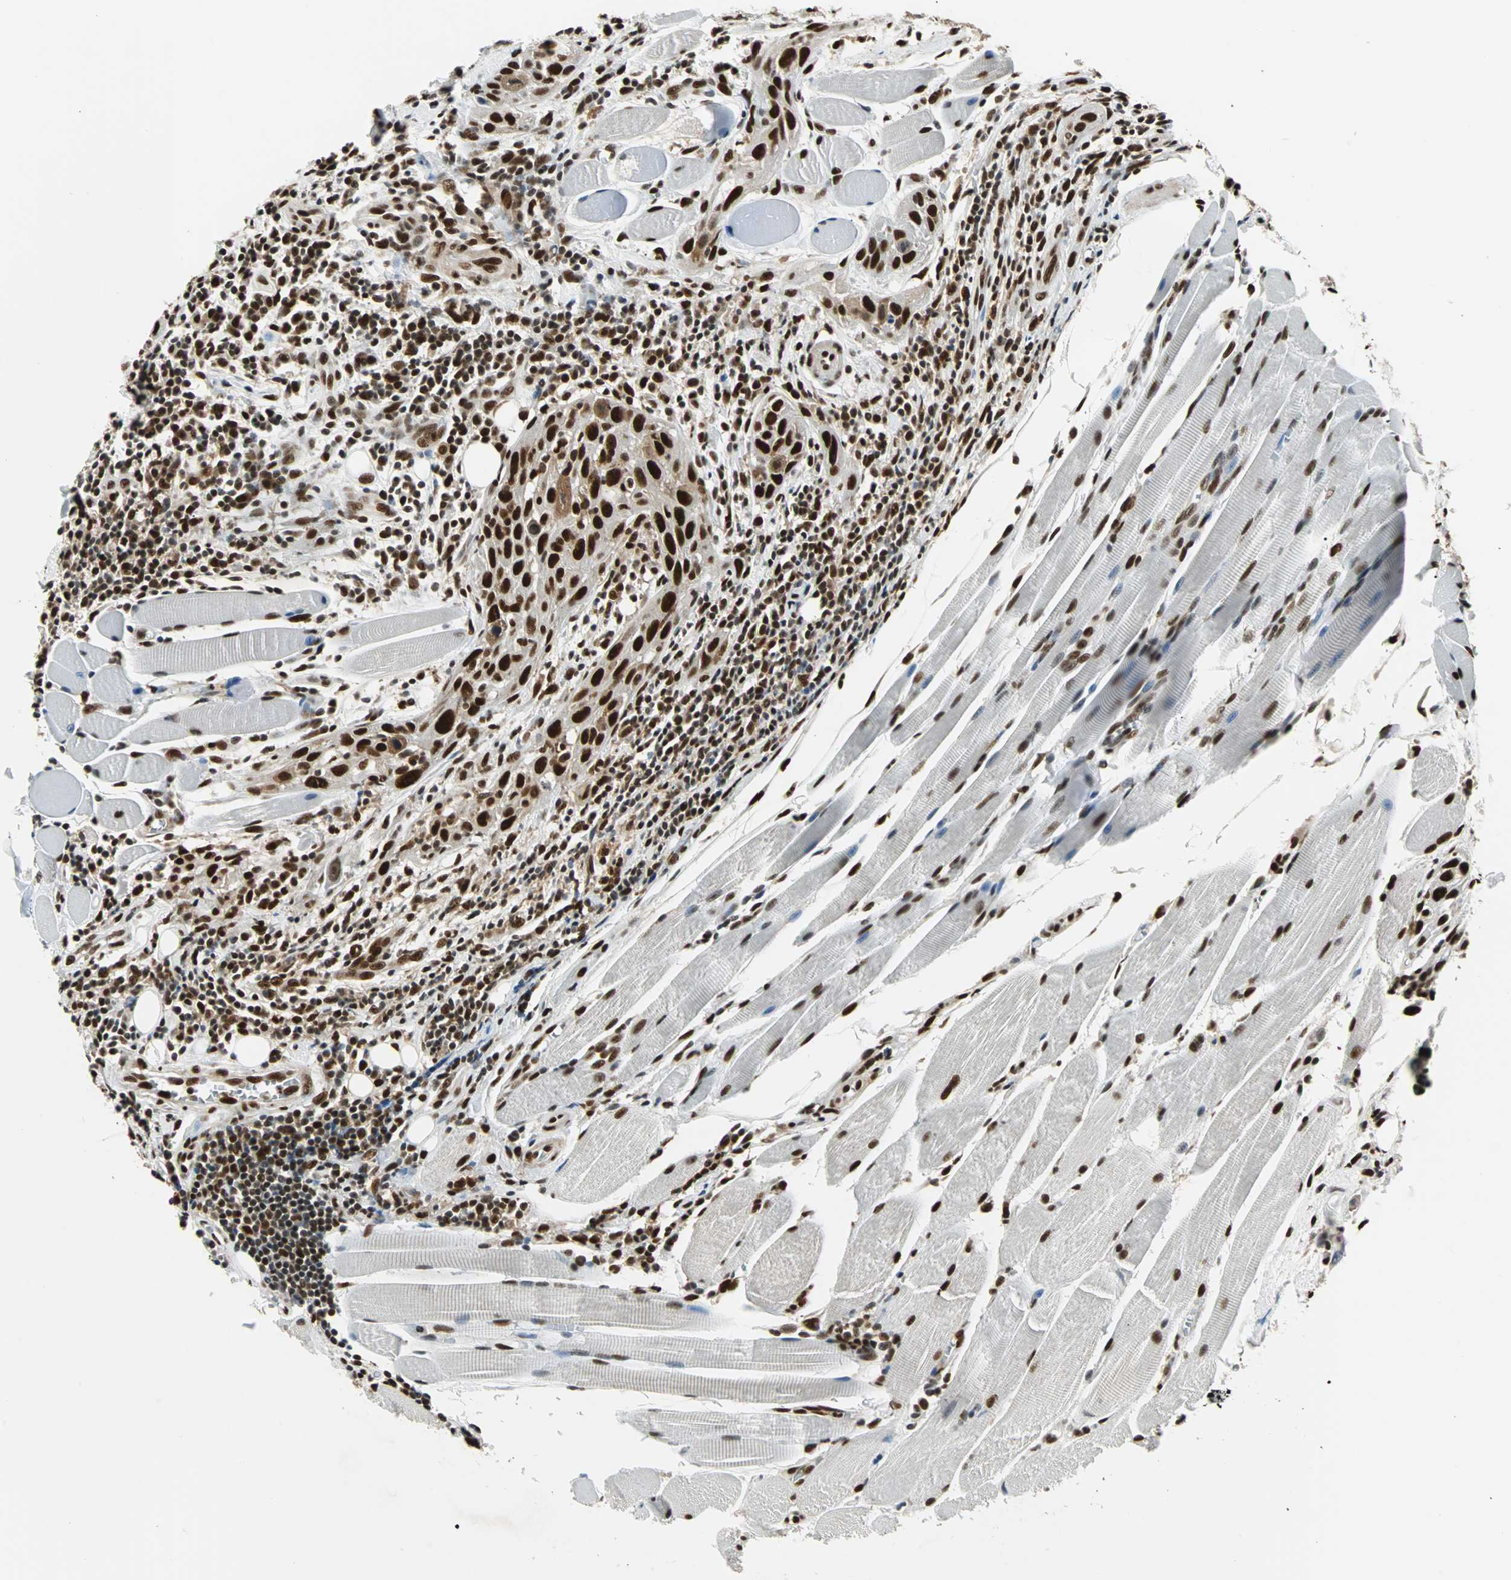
{"staining": {"intensity": "strong", "quantity": ">75%", "location": "nuclear"}, "tissue": "head and neck cancer", "cell_type": "Tumor cells", "image_type": "cancer", "snomed": [{"axis": "morphology", "description": "Squamous cell carcinoma, NOS"}, {"axis": "topography", "description": "Oral tissue"}, {"axis": "topography", "description": "Head-Neck"}], "caption": "A brown stain shows strong nuclear staining of a protein in human head and neck cancer tumor cells. Immunohistochemistry (ihc) stains the protein of interest in brown and the nuclei are stained blue.", "gene": "XRCC4", "patient": {"sex": "female", "age": 50}}